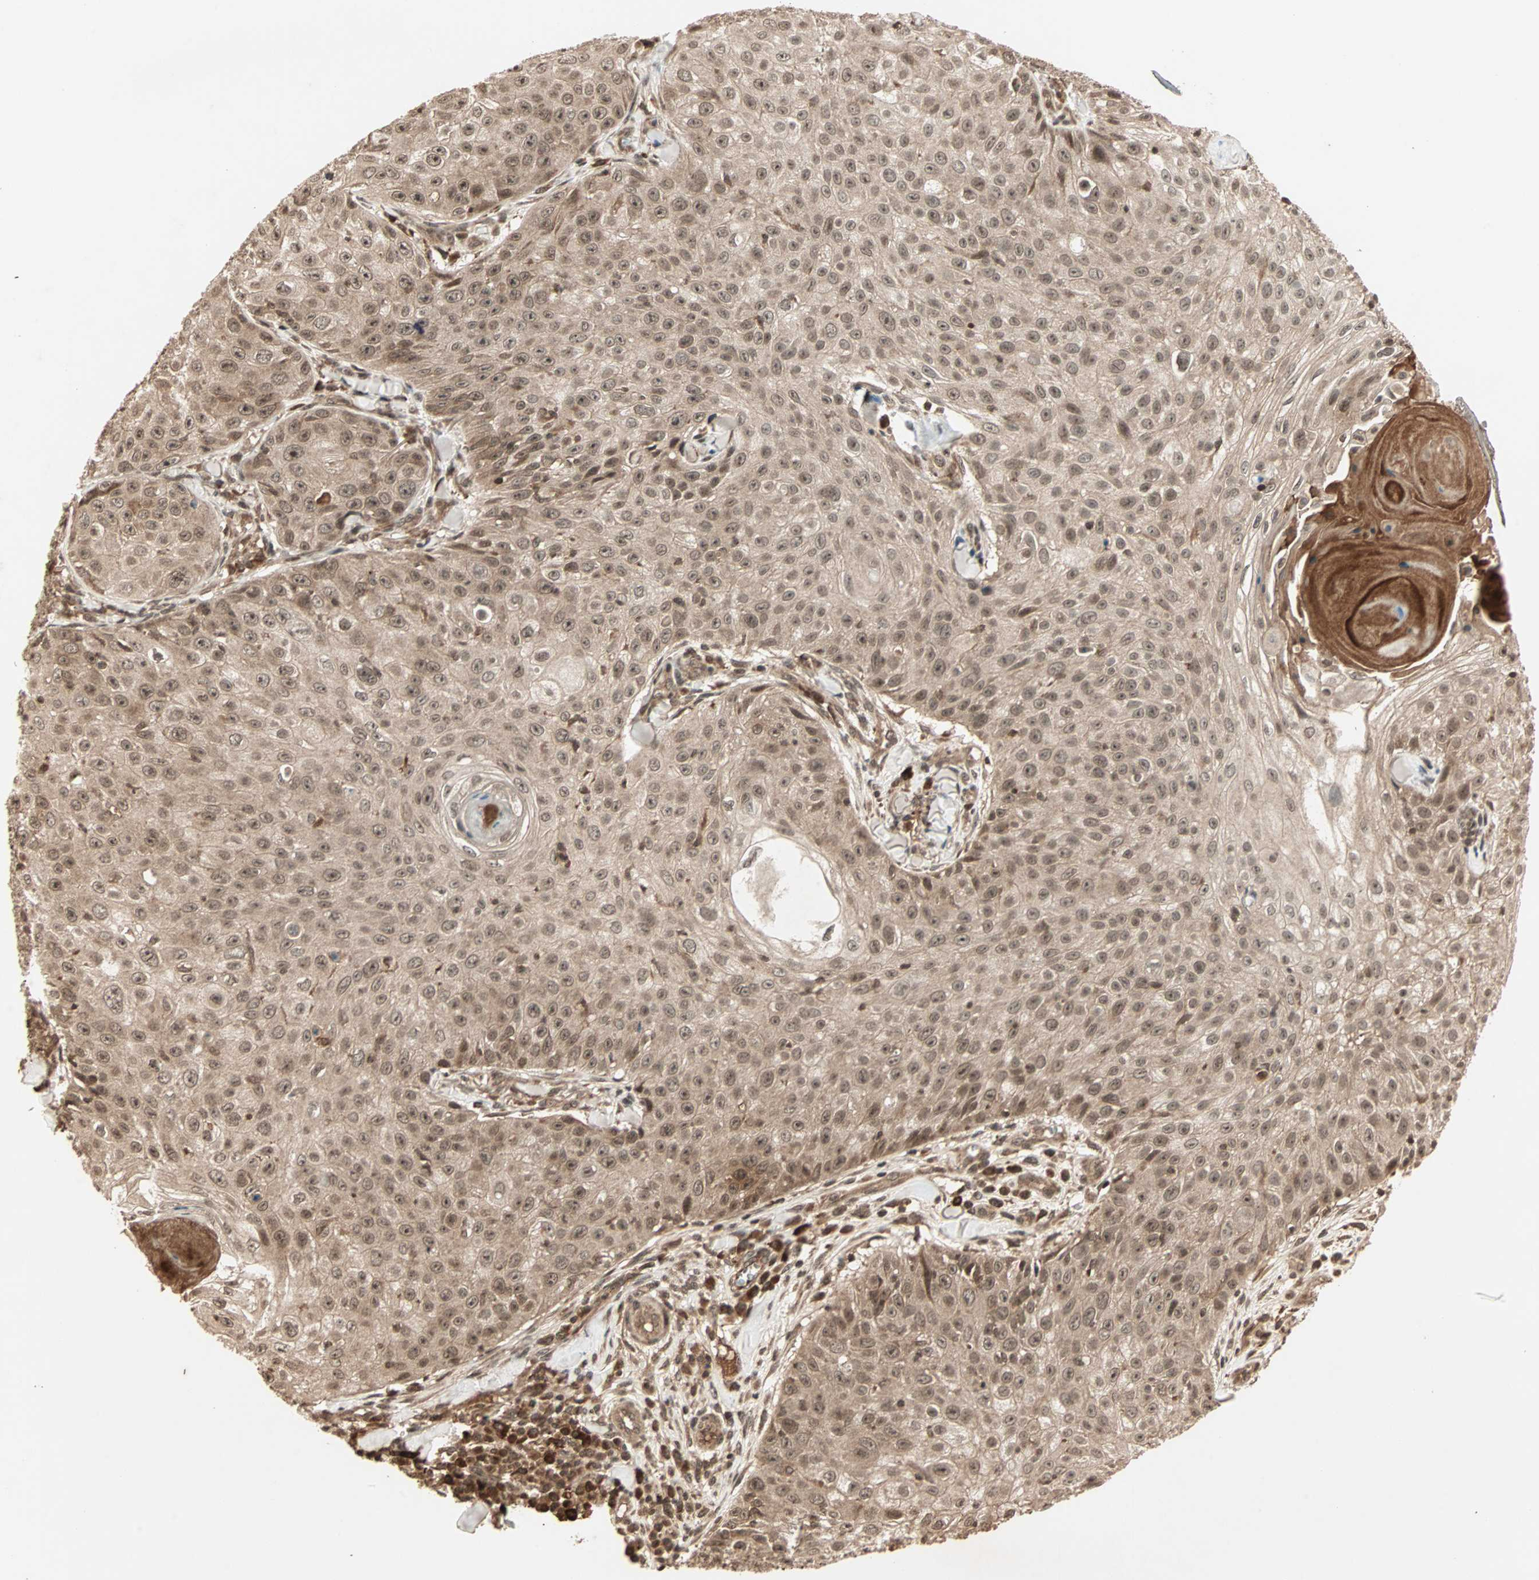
{"staining": {"intensity": "moderate", "quantity": ">75%", "location": "cytoplasmic/membranous,nuclear"}, "tissue": "skin cancer", "cell_type": "Tumor cells", "image_type": "cancer", "snomed": [{"axis": "morphology", "description": "Squamous cell carcinoma, NOS"}, {"axis": "topography", "description": "Skin"}], "caption": "There is medium levels of moderate cytoplasmic/membranous and nuclear expression in tumor cells of skin cancer (squamous cell carcinoma), as demonstrated by immunohistochemical staining (brown color).", "gene": "RFFL", "patient": {"sex": "male", "age": 86}}